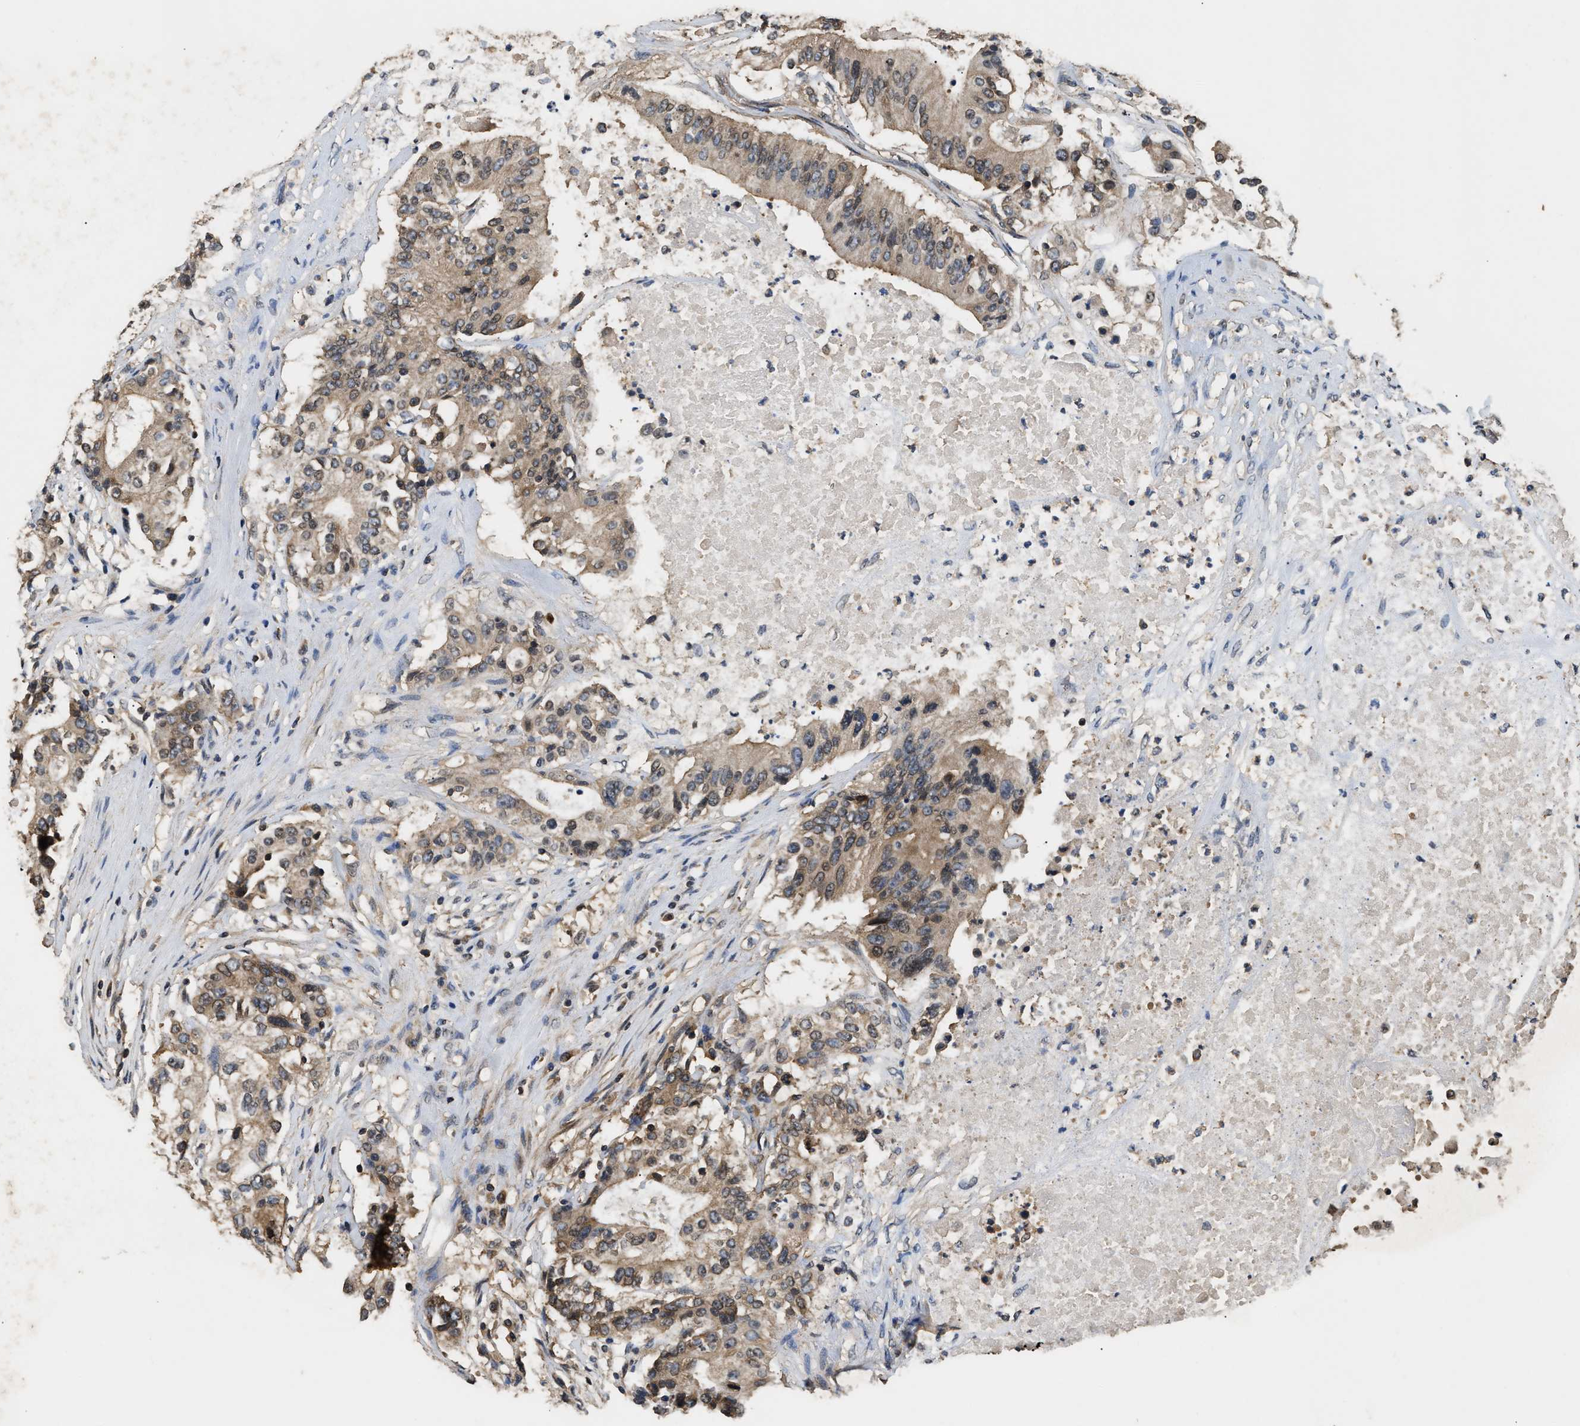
{"staining": {"intensity": "moderate", "quantity": ">75%", "location": "cytoplasmic/membranous"}, "tissue": "colorectal cancer", "cell_type": "Tumor cells", "image_type": "cancer", "snomed": [{"axis": "morphology", "description": "Adenocarcinoma, NOS"}, {"axis": "topography", "description": "Colon"}], "caption": "A medium amount of moderate cytoplasmic/membranous staining is appreciated in approximately >75% of tumor cells in colorectal adenocarcinoma tissue. (IHC, brightfield microscopy, high magnification).", "gene": "DNAJC2", "patient": {"sex": "female", "age": 77}}